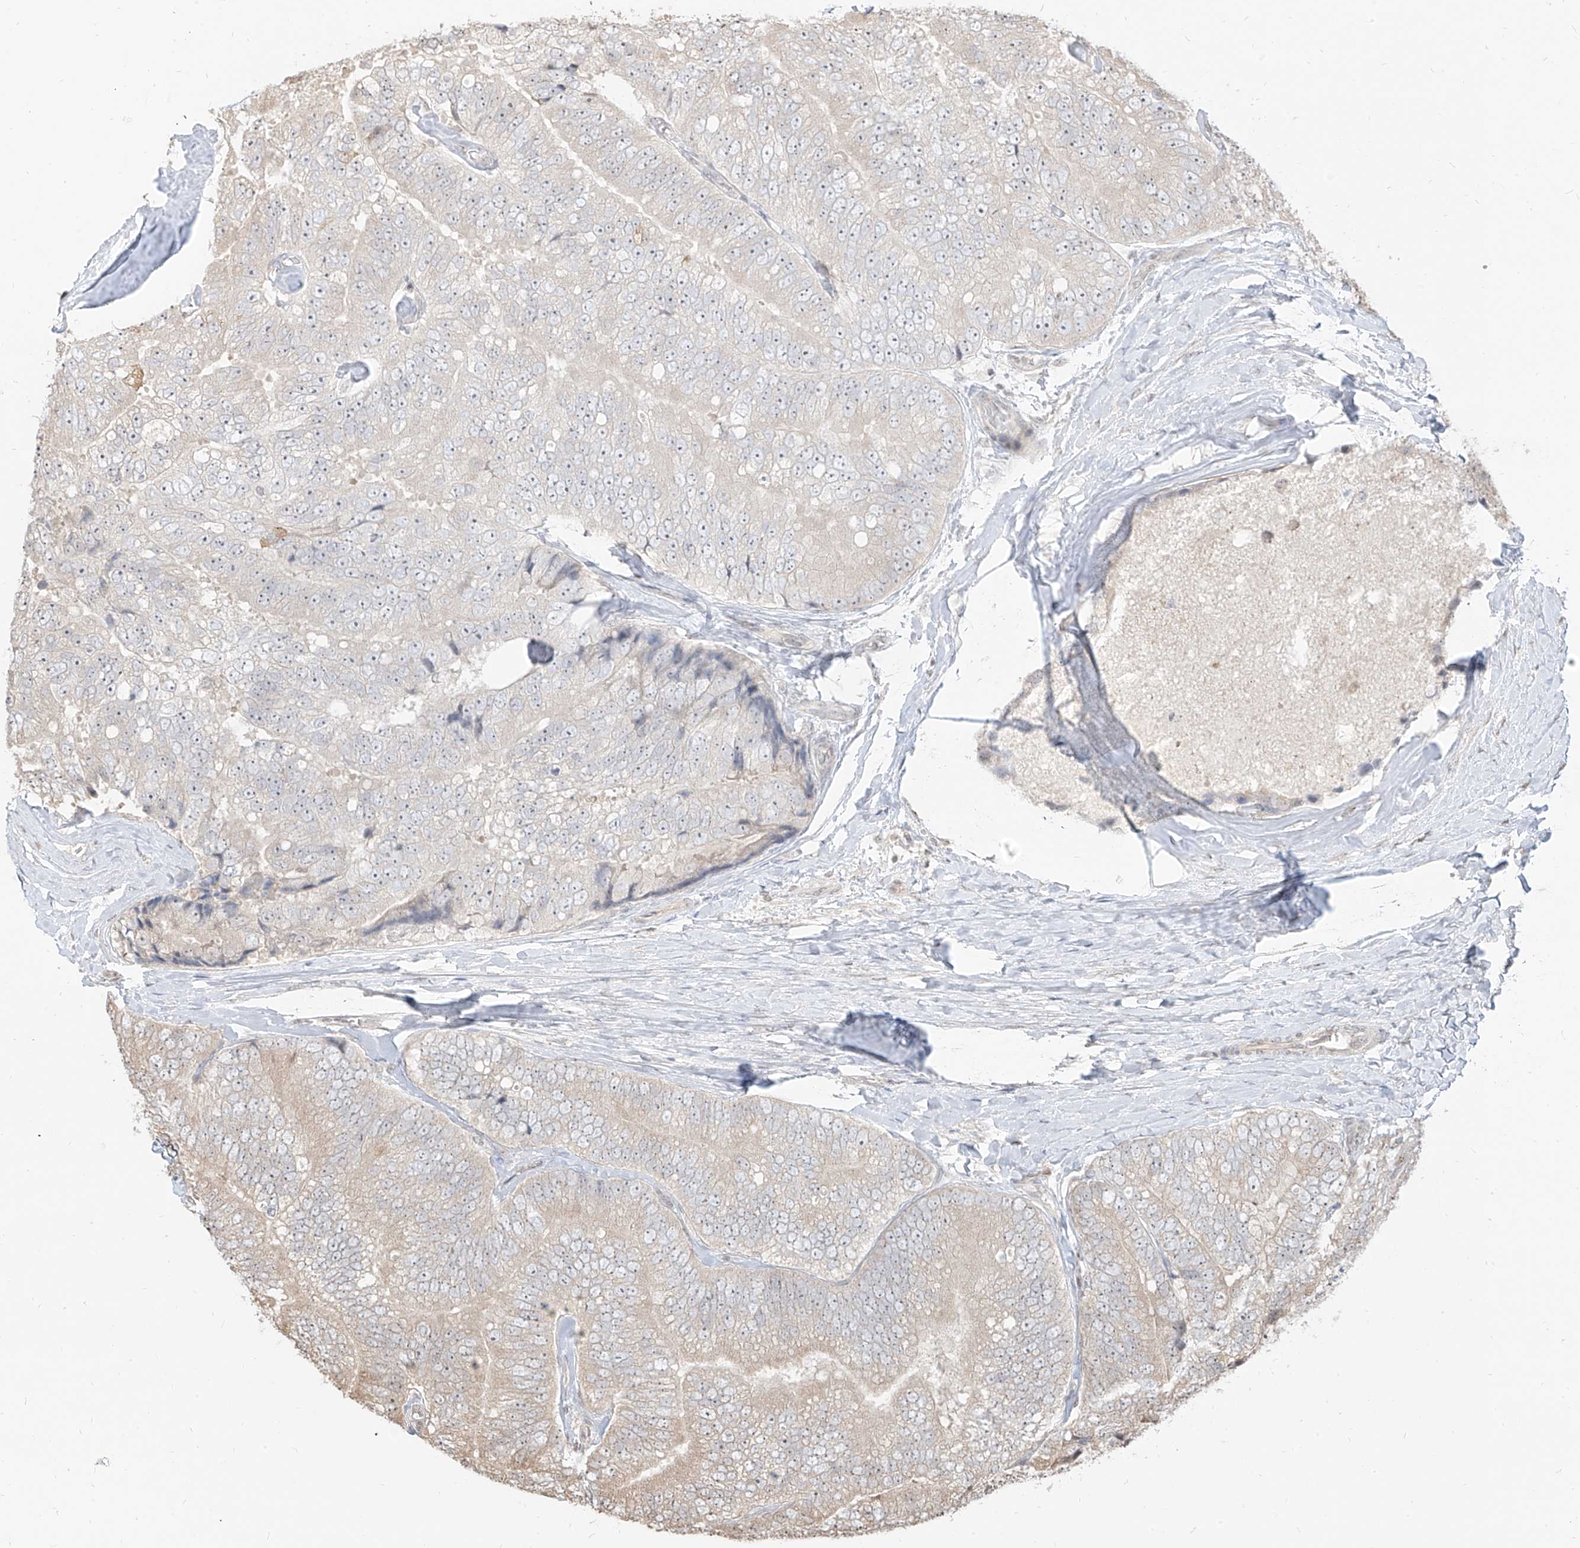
{"staining": {"intensity": "moderate", "quantity": "<25%", "location": "cytoplasmic/membranous"}, "tissue": "prostate cancer", "cell_type": "Tumor cells", "image_type": "cancer", "snomed": [{"axis": "morphology", "description": "Adenocarcinoma, High grade"}, {"axis": "topography", "description": "Prostate"}], "caption": "Tumor cells show moderate cytoplasmic/membranous staining in about <25% of cells in prostate cancer.", "gene": "VMP1", "patient": {"sex": "male", "age": 70}}